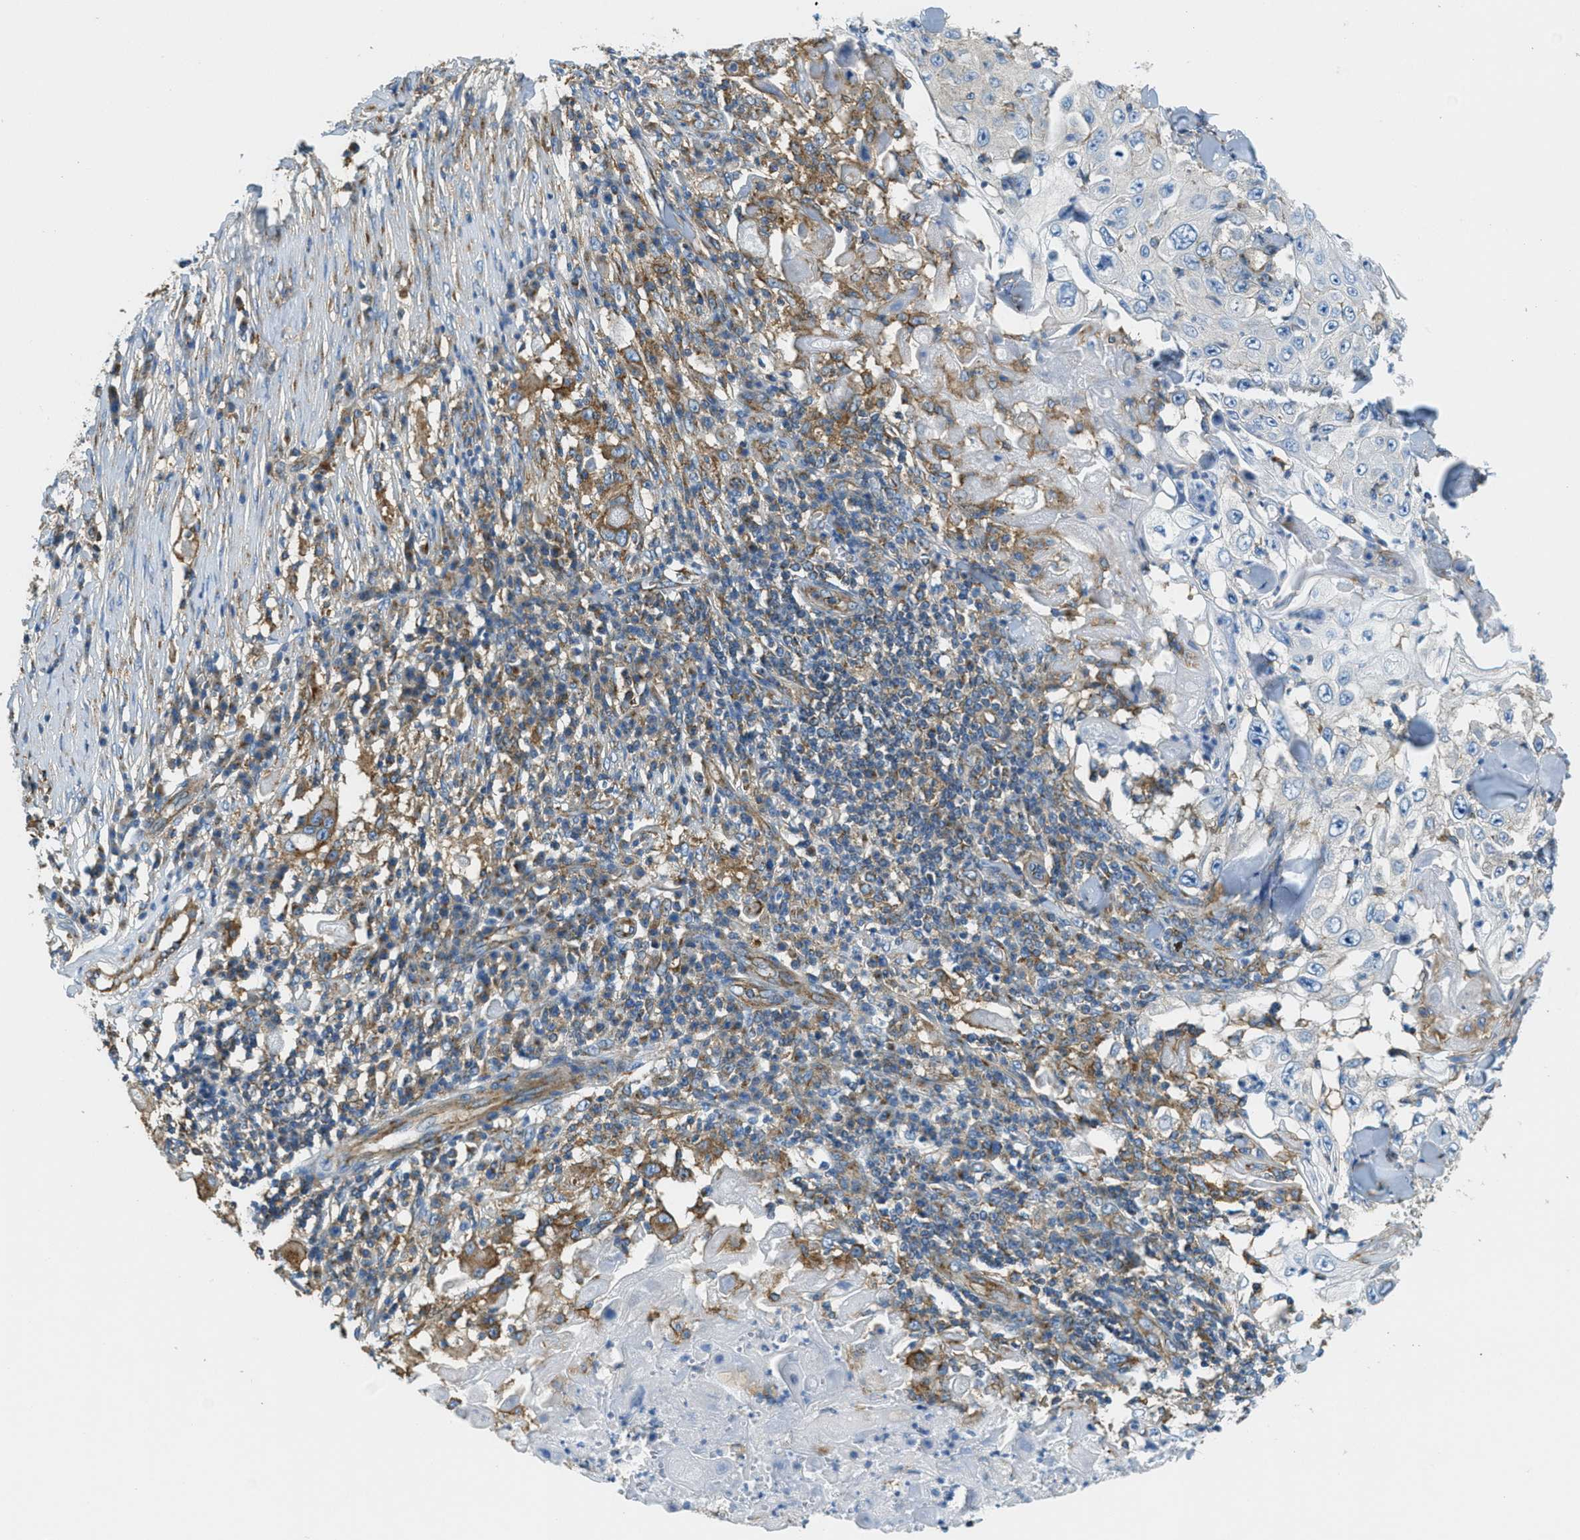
{"staining": {"intensity": "negative", "quantity": "none", "location": "none"}, "tissue": "skin cancer", "cell_type": "Tumor cells", "image_type": "cancer", "snomed": [{"axis": "morphology", "description": "Squamous cell carcinoma, NOS"}, {"axis": "topography", "description": "Skin"}], "caption": "DAB immunohistochemical staining of skin cancer displays no significant staining in tumor cells.", "gene": "AP2B1", "patient": {"sex": "male", "age": 86}}